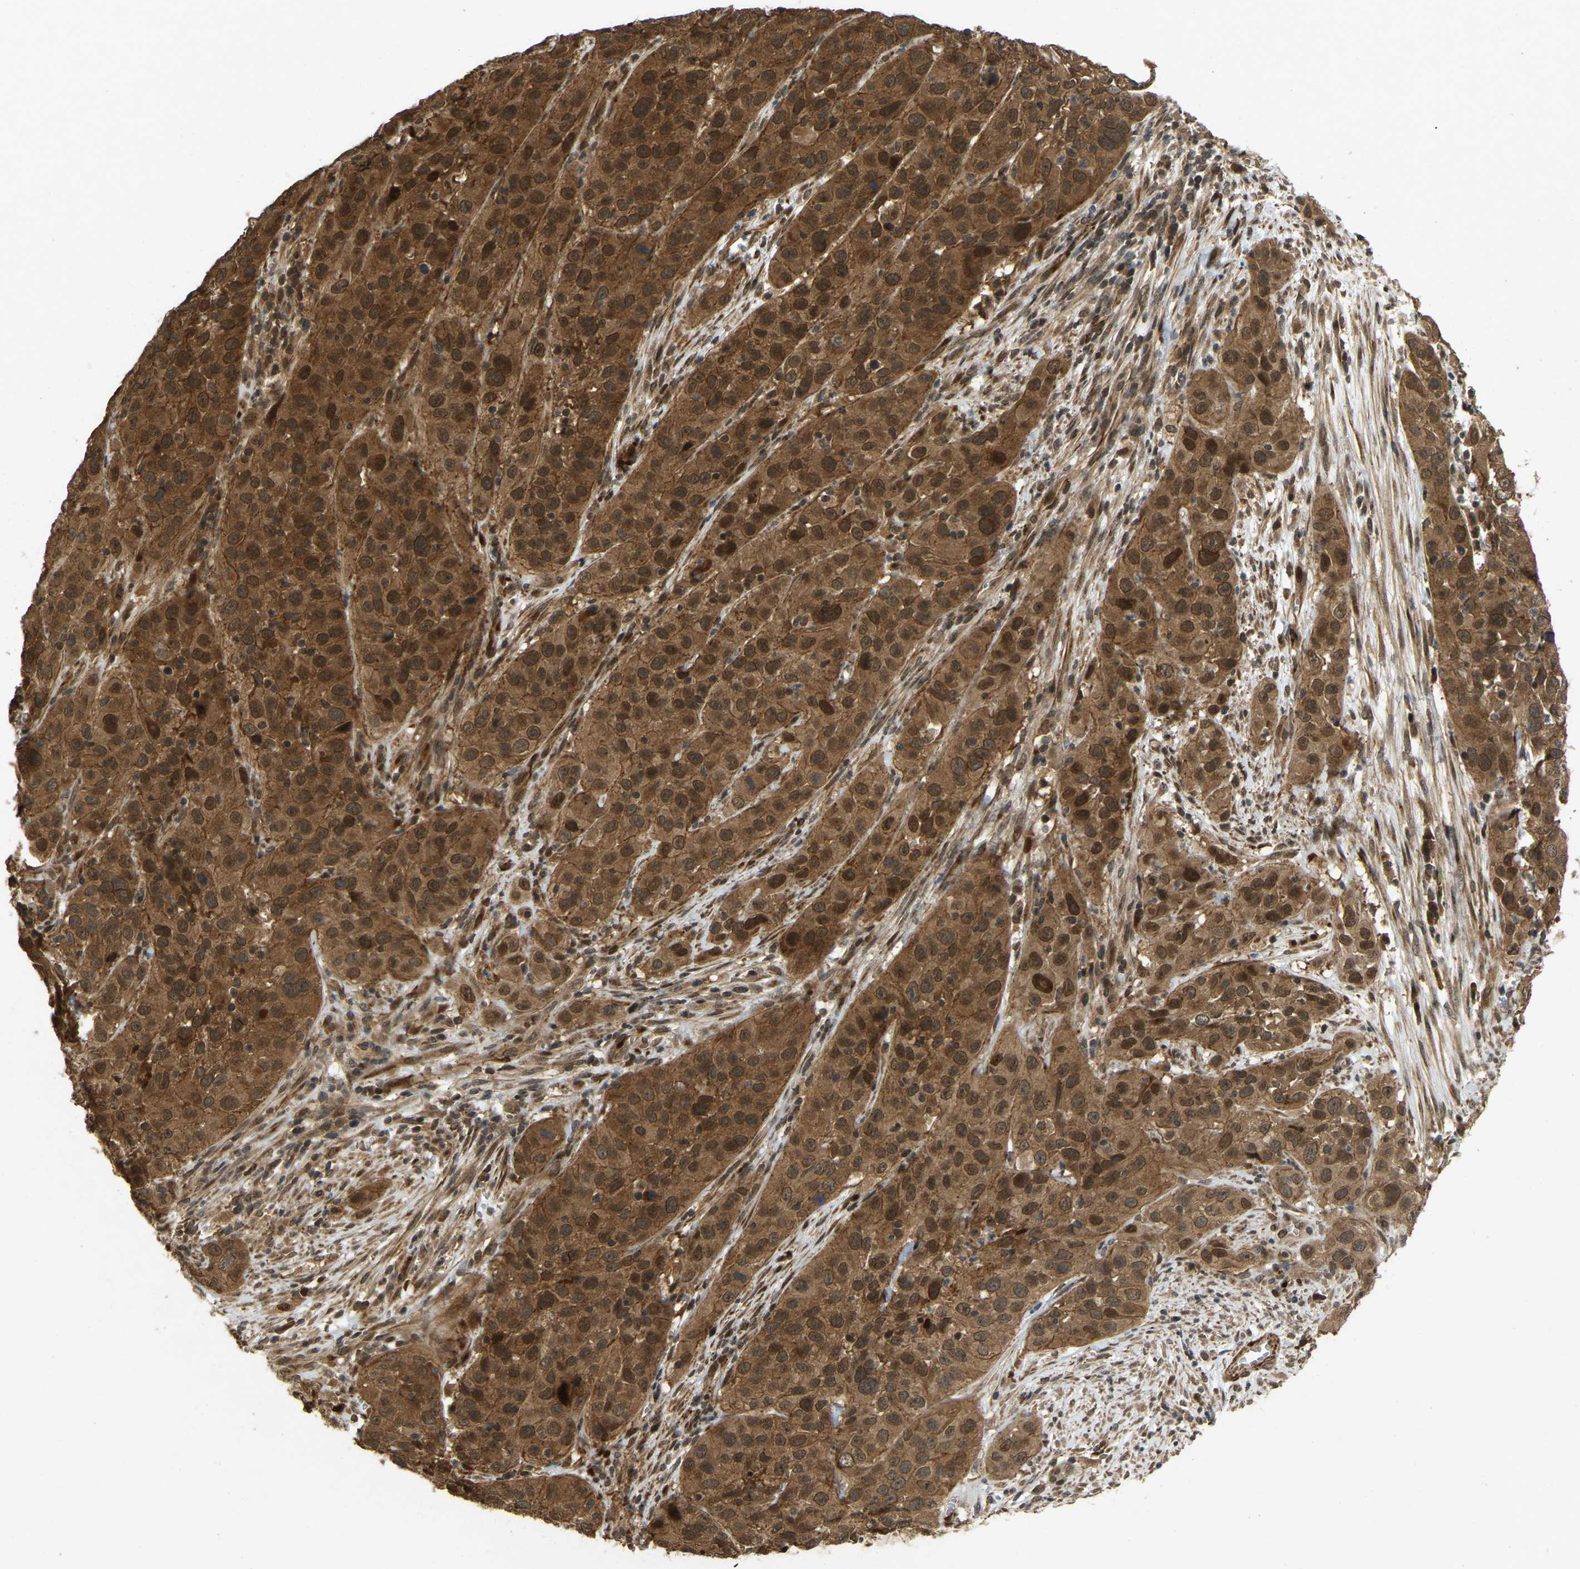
{"staining": {"intensity": "strong", "quantity": ">75%", "location": "cytoplasmic/membranous,nuclear"}, "tissue": "cervical cancer", "cell_type": "Tumor cells", "image_type": "cancer", "snomed": [{"axis": "morphology", "description": "Squamous cell carcinoma, NOS"}, {"axis": "topography", "description": "Cervix"}], "caption": "A high-resolution image shows IHC staining of squamous cell carcinoma (cervical), which exhibits strong cytoplasmic/membranous and nuclear staining in about >75% of tumor cells.", "gene": "KIAA1549", "patient": {"sex": "female", "age": 32}}